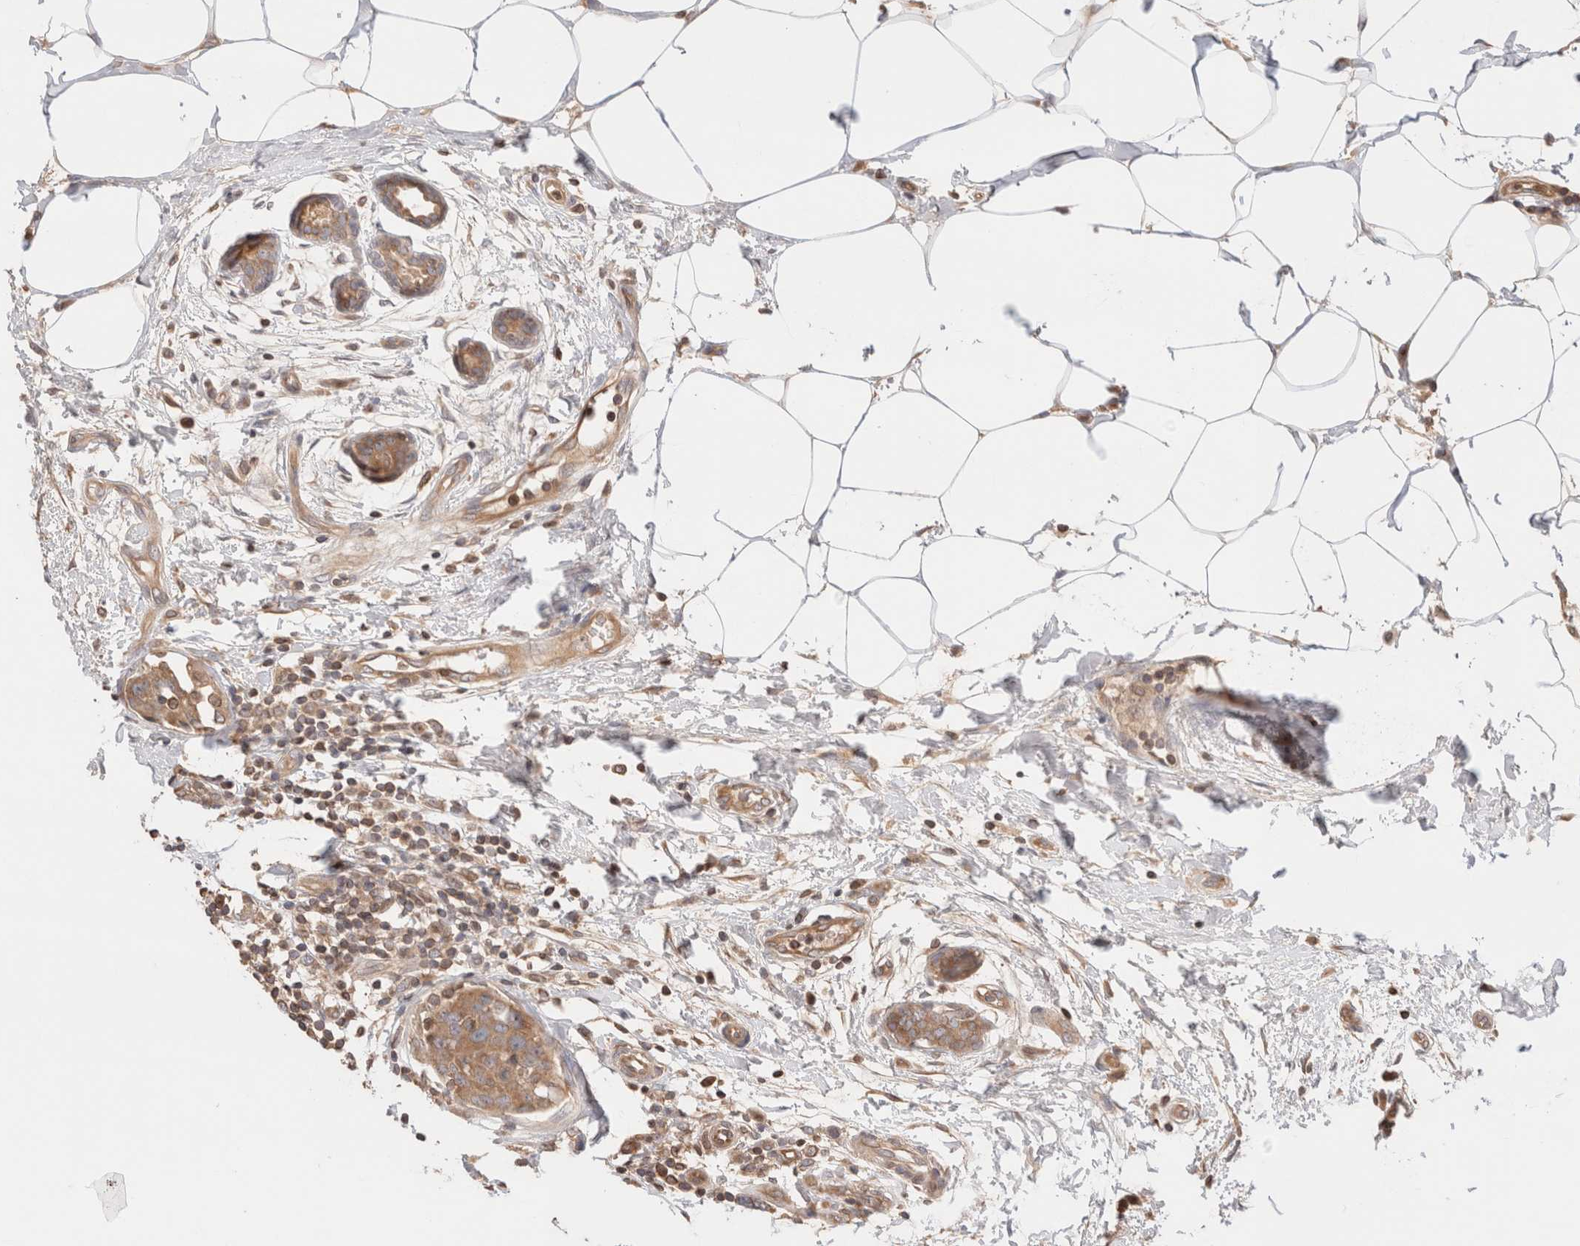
{"staining": {"intensity": "moderate", "quantity": ">75%", "location": "cytoplasmic/membranous"}, "tissue": "breast cancer", "cell_type": "Tumor cells", "image_type": "cancer", "snomed": [{"axis": "morphology", "description": "Normal tissue, NOS"}, {"axis": "morphology", "description": "Duct carcinoma"}, {"axis": "topography", "description": "Breast"}], "caption": "Approximately >75% of tumor cells in human breast cancer (invasive ductal carcinoma) display moderate cytoplasmic/membranous protein positivity as visualized by brown immunohistochemical staining.", "gene": "SIKE1", "patient": {"sex": "female", "age": 37}}